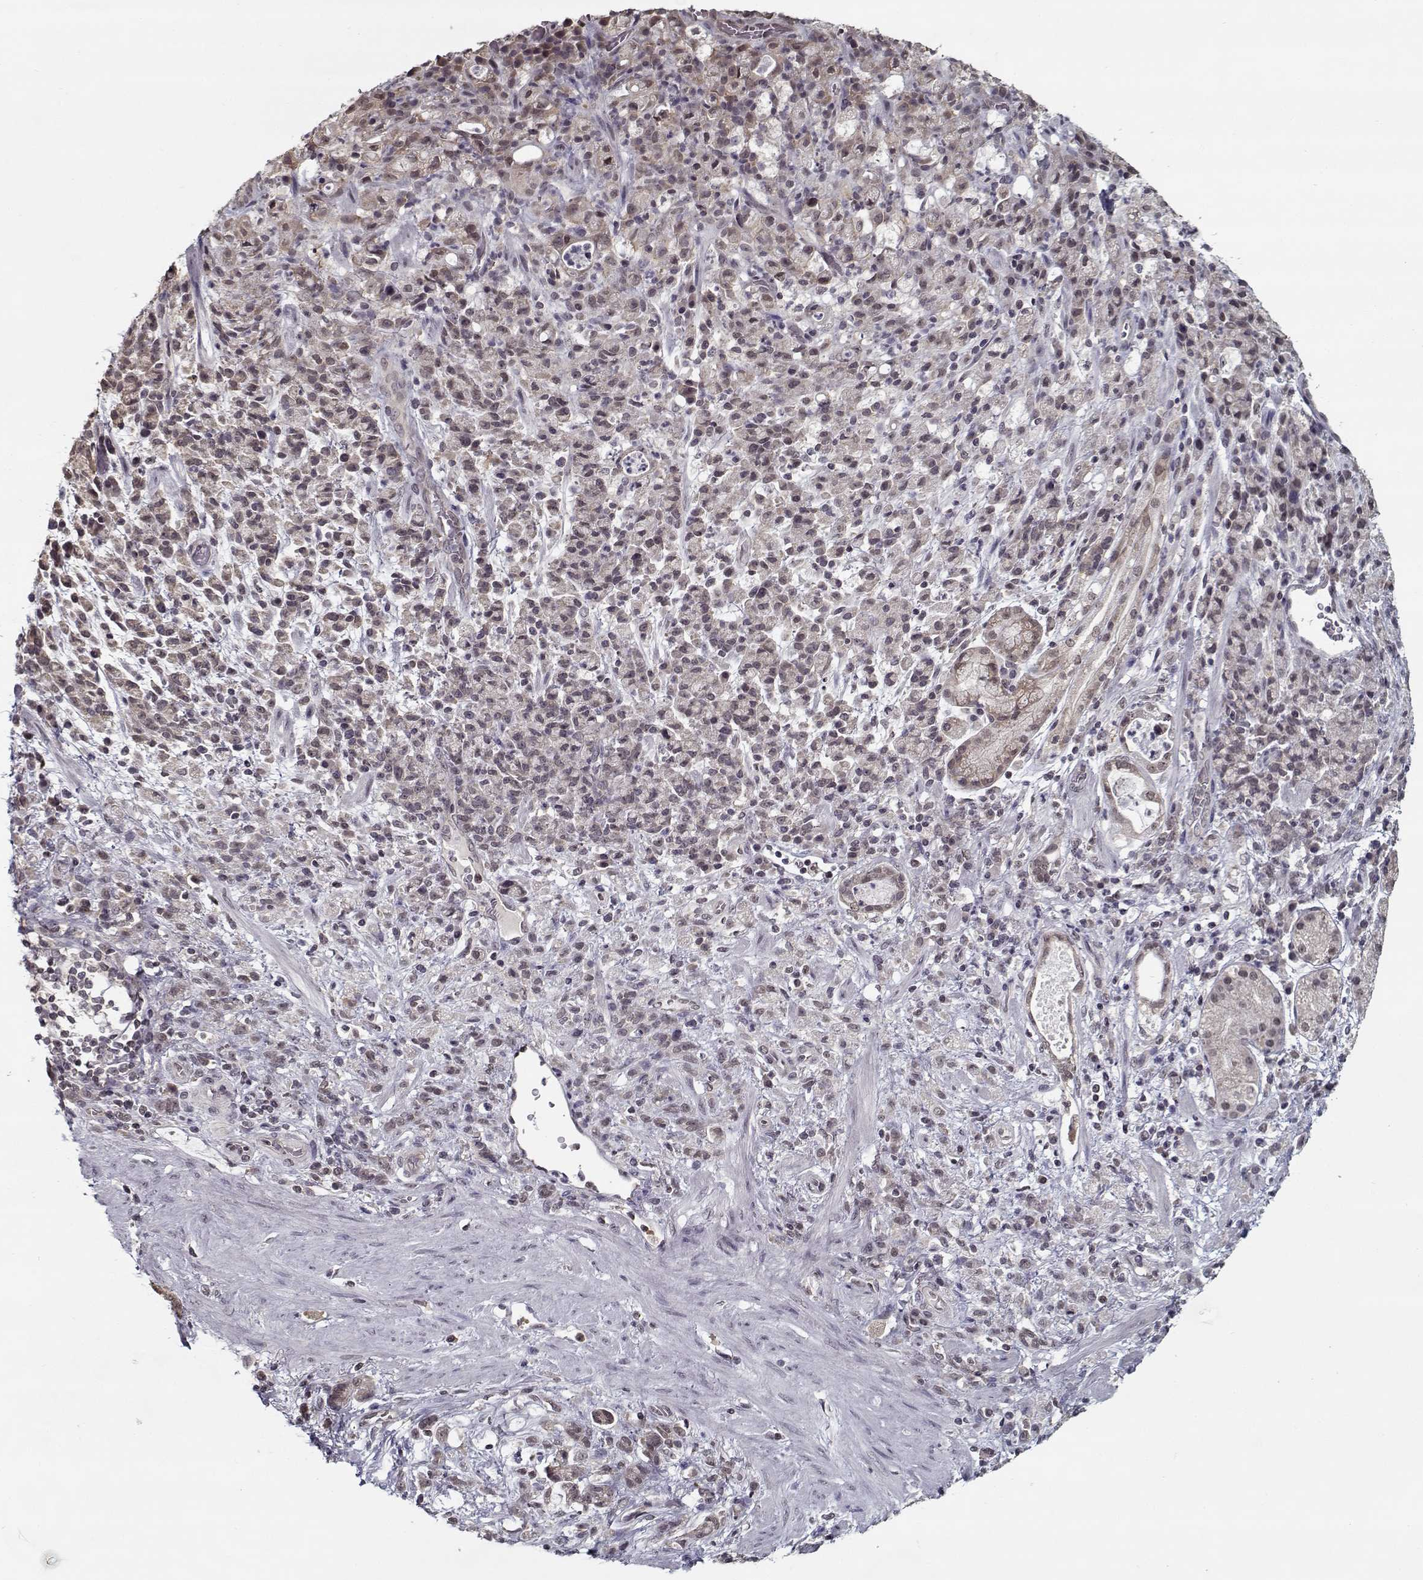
{"staining": {"intensity": "negative", "quantity": "none", "location": "none"}, "tissue": "stomach cancer", "cell_type": "Tumor cells", "image_type": "cancer", "snomed": [{"axis": "morphology", "description": "Adenocarcinoma, NOS"}, {"axis": "topography", "description": "Stomach"}], "caption": "DAB immunohistochemical staining of adenocarcinoma (stomach) displays no significant expression in tumor cells.", "gene": "TESPA1", "patient": {"sex": "female", "age": 60}}